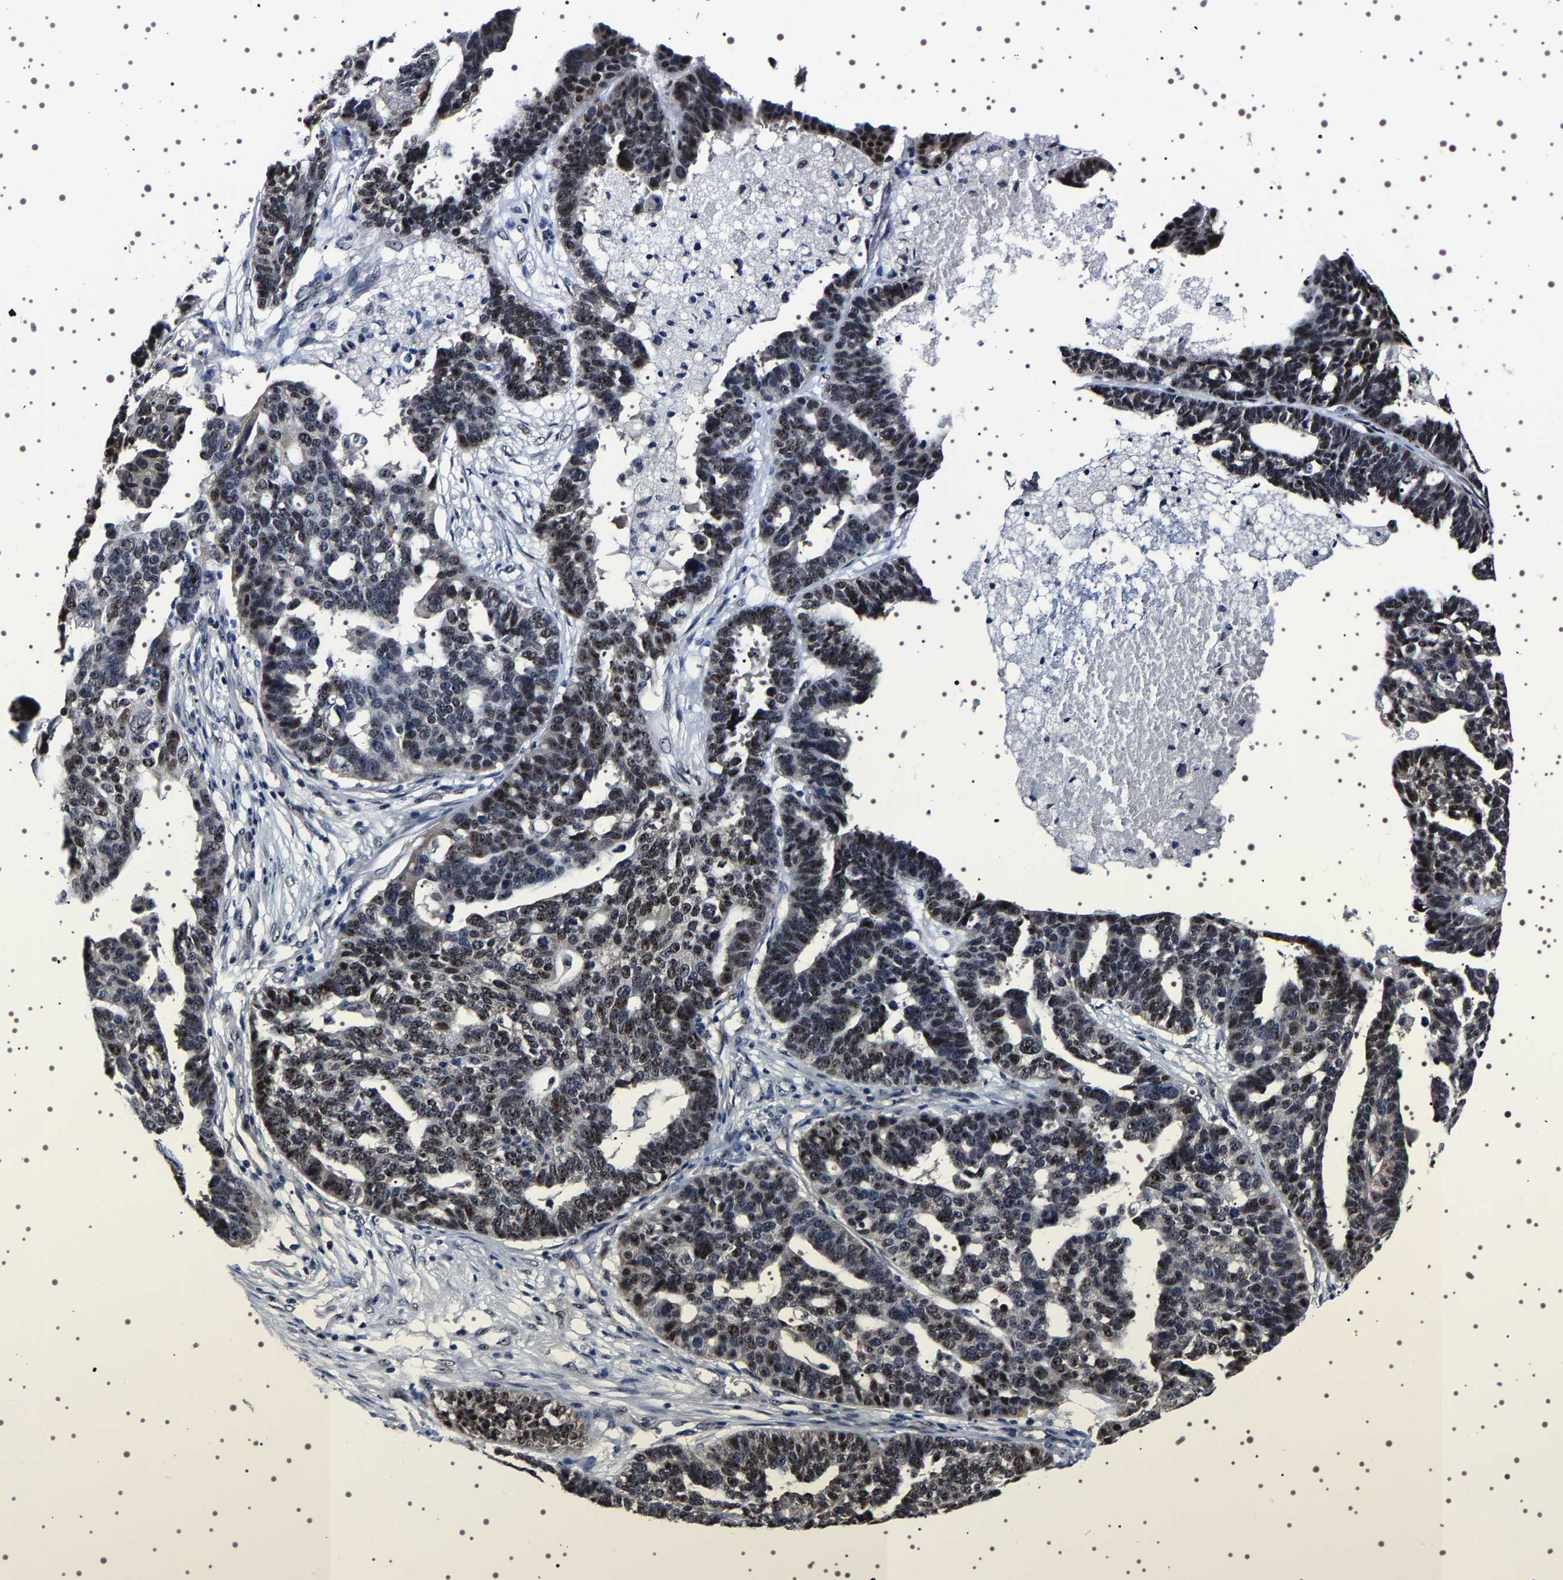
{"staining": {"intensity": "strong", "quantity": "25%-75%", "location": "nuclear"}, "tissue": "ovarian cancer", "cell_type": "Tumor cells", "image_type": "cancer", "snomed": [{"axis": "morphology", "description": "Cystadenocarcinoma, serous, NOS"}, {"axis": "topography", "description": "Ovary"}], "caption": "This is an image of IHC staining of ovarian cancer, which shows strong expression in the nuclear of tumor cells.", "gene": "GNL3", "patient": {"sex": "female", "age": 59}}